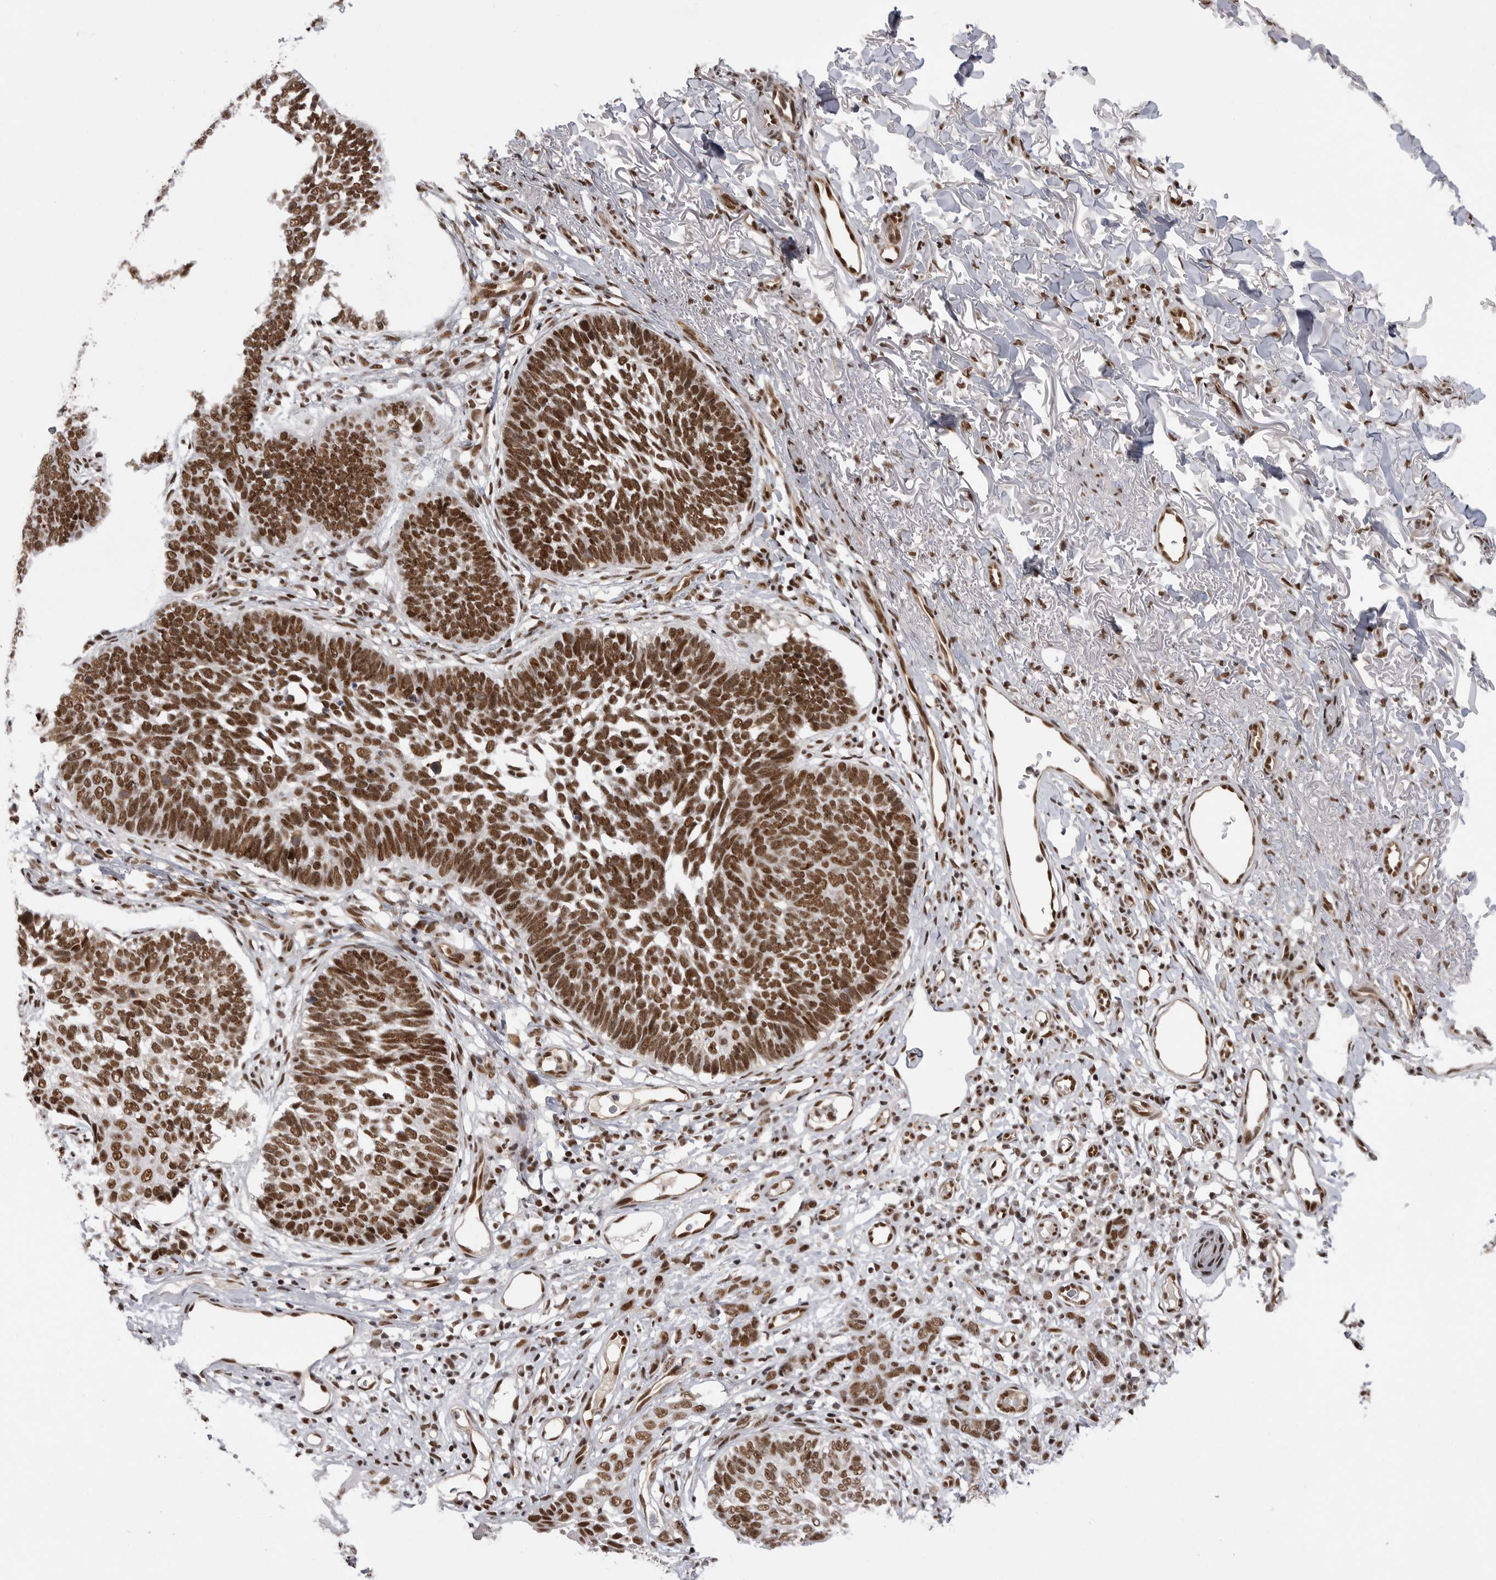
{"staining": {"intensity": "strong", "quantity": ">75%", "location": "nuclear"}, "tissue": "skin cancer", "cell_type": "Tumor cells", "image_type": "cancer", "snomed": [{"axis": "morphology", "description": "Normal tissue, NOS"}, {"axis": "morphology", "description": "Basal cell carcinoma"}, {"axis": "topography", "description": "Skin"}], "caption": "Immunohistochemical staining of human basal cell carcinoma (skin) displays high levels of strong nuclear protein expression in about >75% of tumor cells.", "gene": "PPP1R8", "patient": {"sex": "male", "age": 77}}